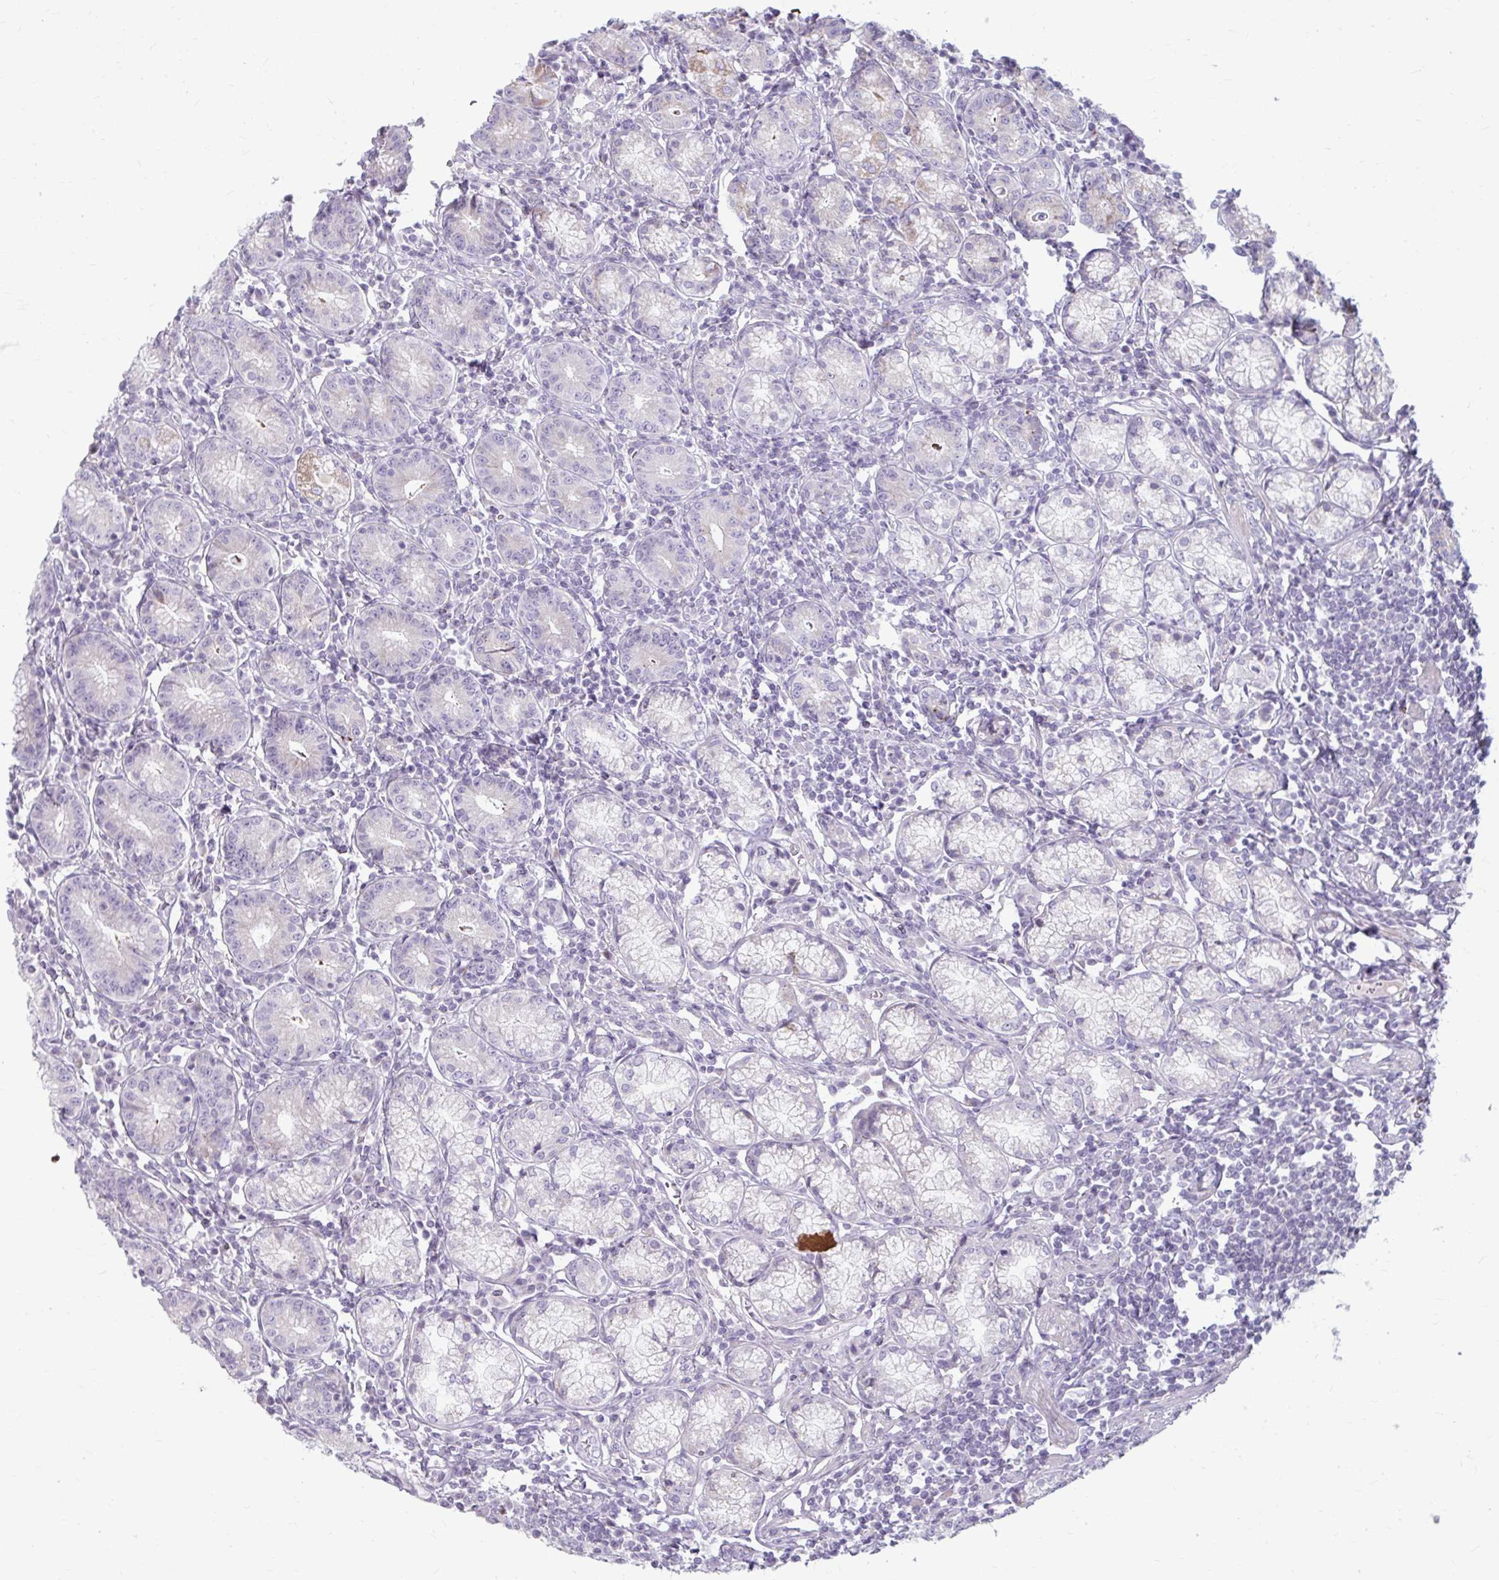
{"staining": {"intensity": "weak", "quantity": "<25%", "location": "cytoplasmic/membranous"}, "tissue": "stomach", "cell_type": "Glandular cells", "image_type": "normal", "snomed": [{"axis": "morphology", "description": "Normal tissue, NOS"}, {"axis": "topography", "description": "Stomach"}], "caption": "DAB (3,3'-diaminobenzidine) immunohistochemical staining of benign human stomach displays no significant staining in glandular cells.", "gene": "MSMO1", "patient": {"sex": "male", "age": 55}}